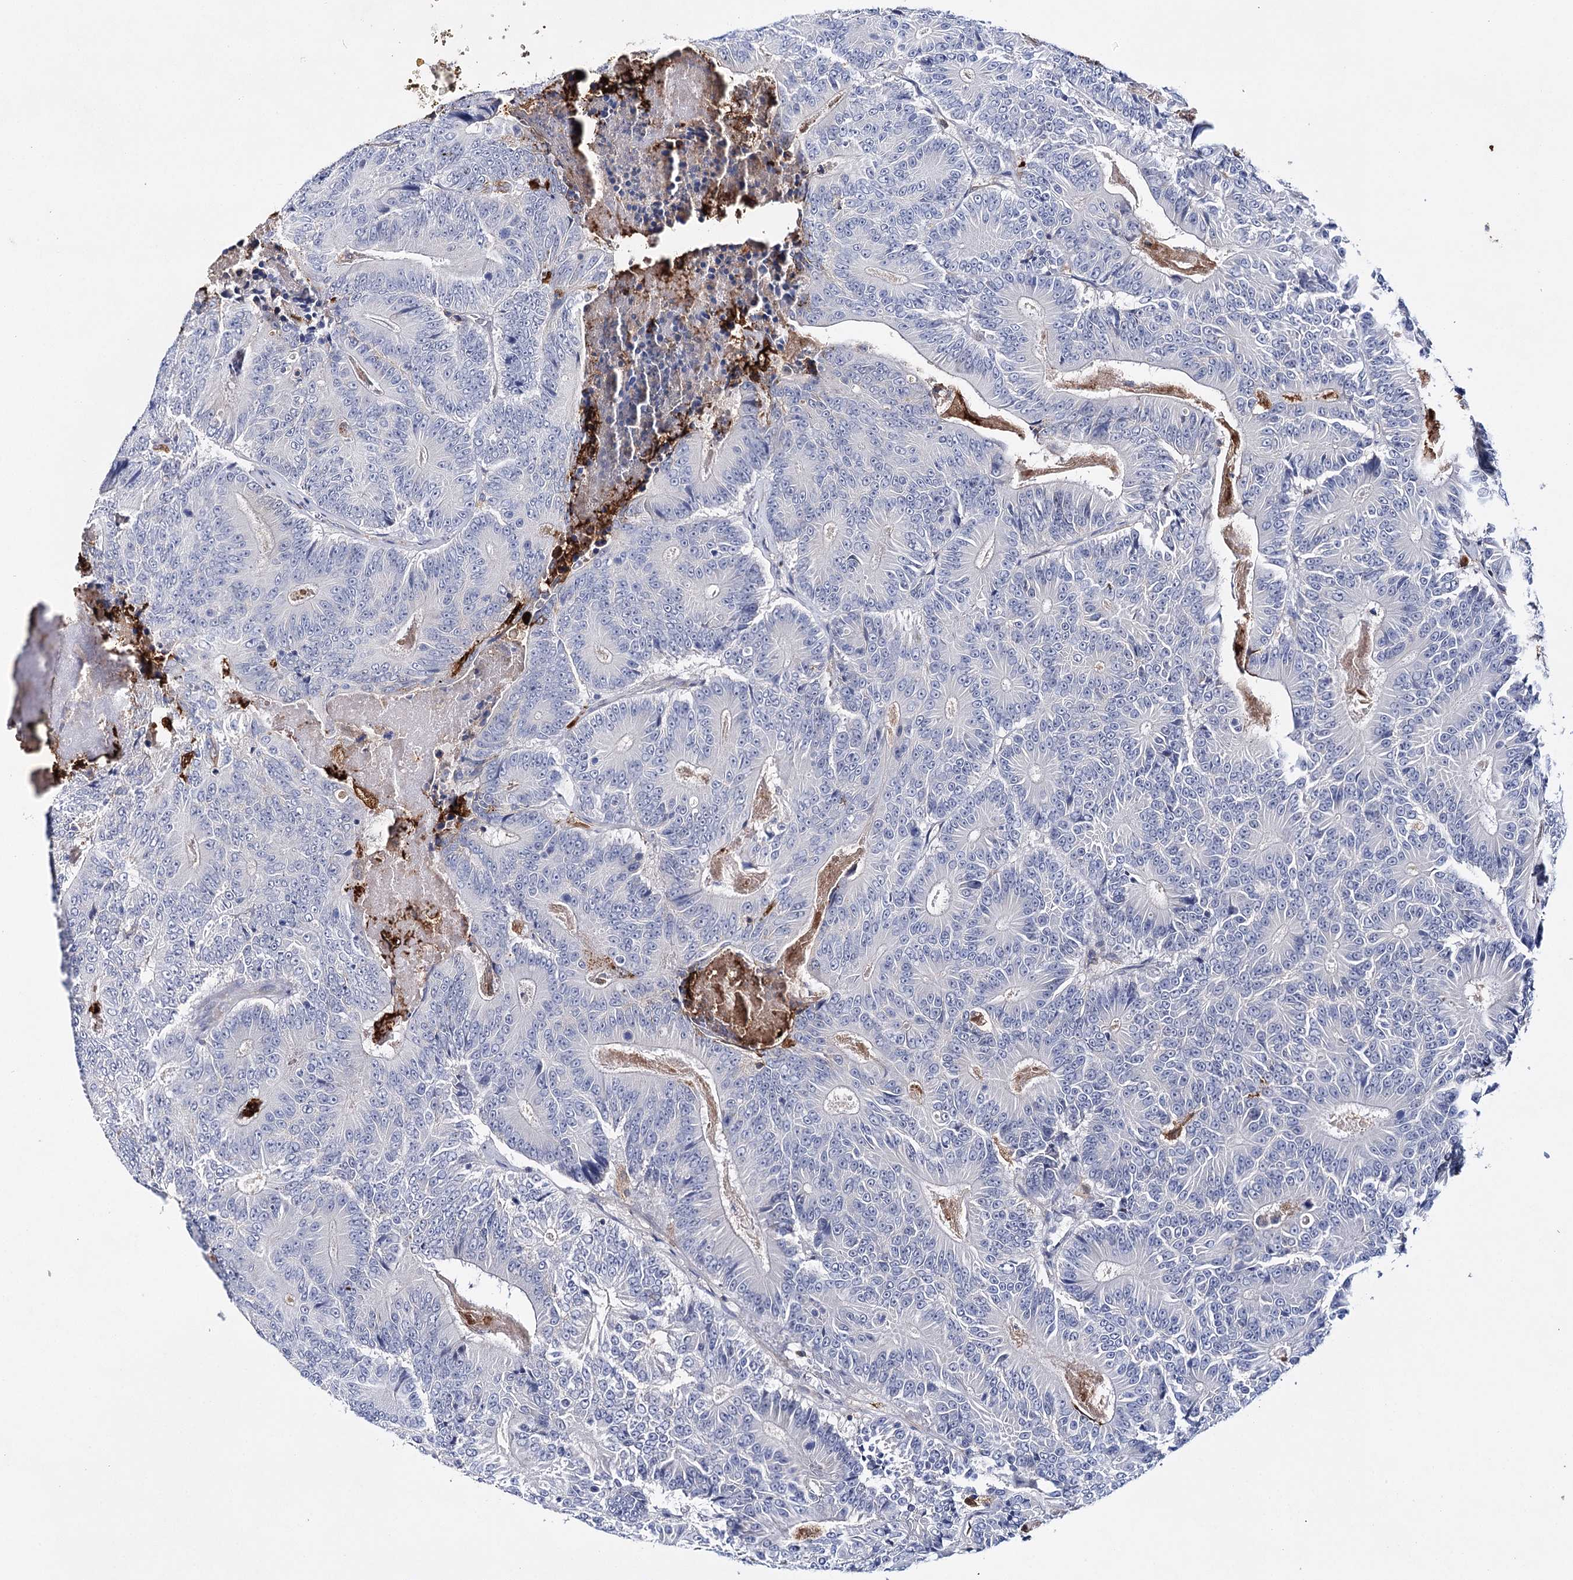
{"staining": {"intensity": "negative", "quantity": "none", "location": "none"}, "tissue": "colorectal cancer", "cell_type": "Tumor cells", "image_type": "cancer", "snomed": [{"axis": "morphology", "description": "Adenocarcinoma, NOS"}, {"axis": "topography", "description": "Colon"}], "caption": "An IHC photomicrograph of adenocarcinoma (colorectal) is shown. There is no staining in tumor cells of adenocarcinoma (colorectal).", "gene": "CFAP46", "patient": {"sex": "male", "age": 83}}